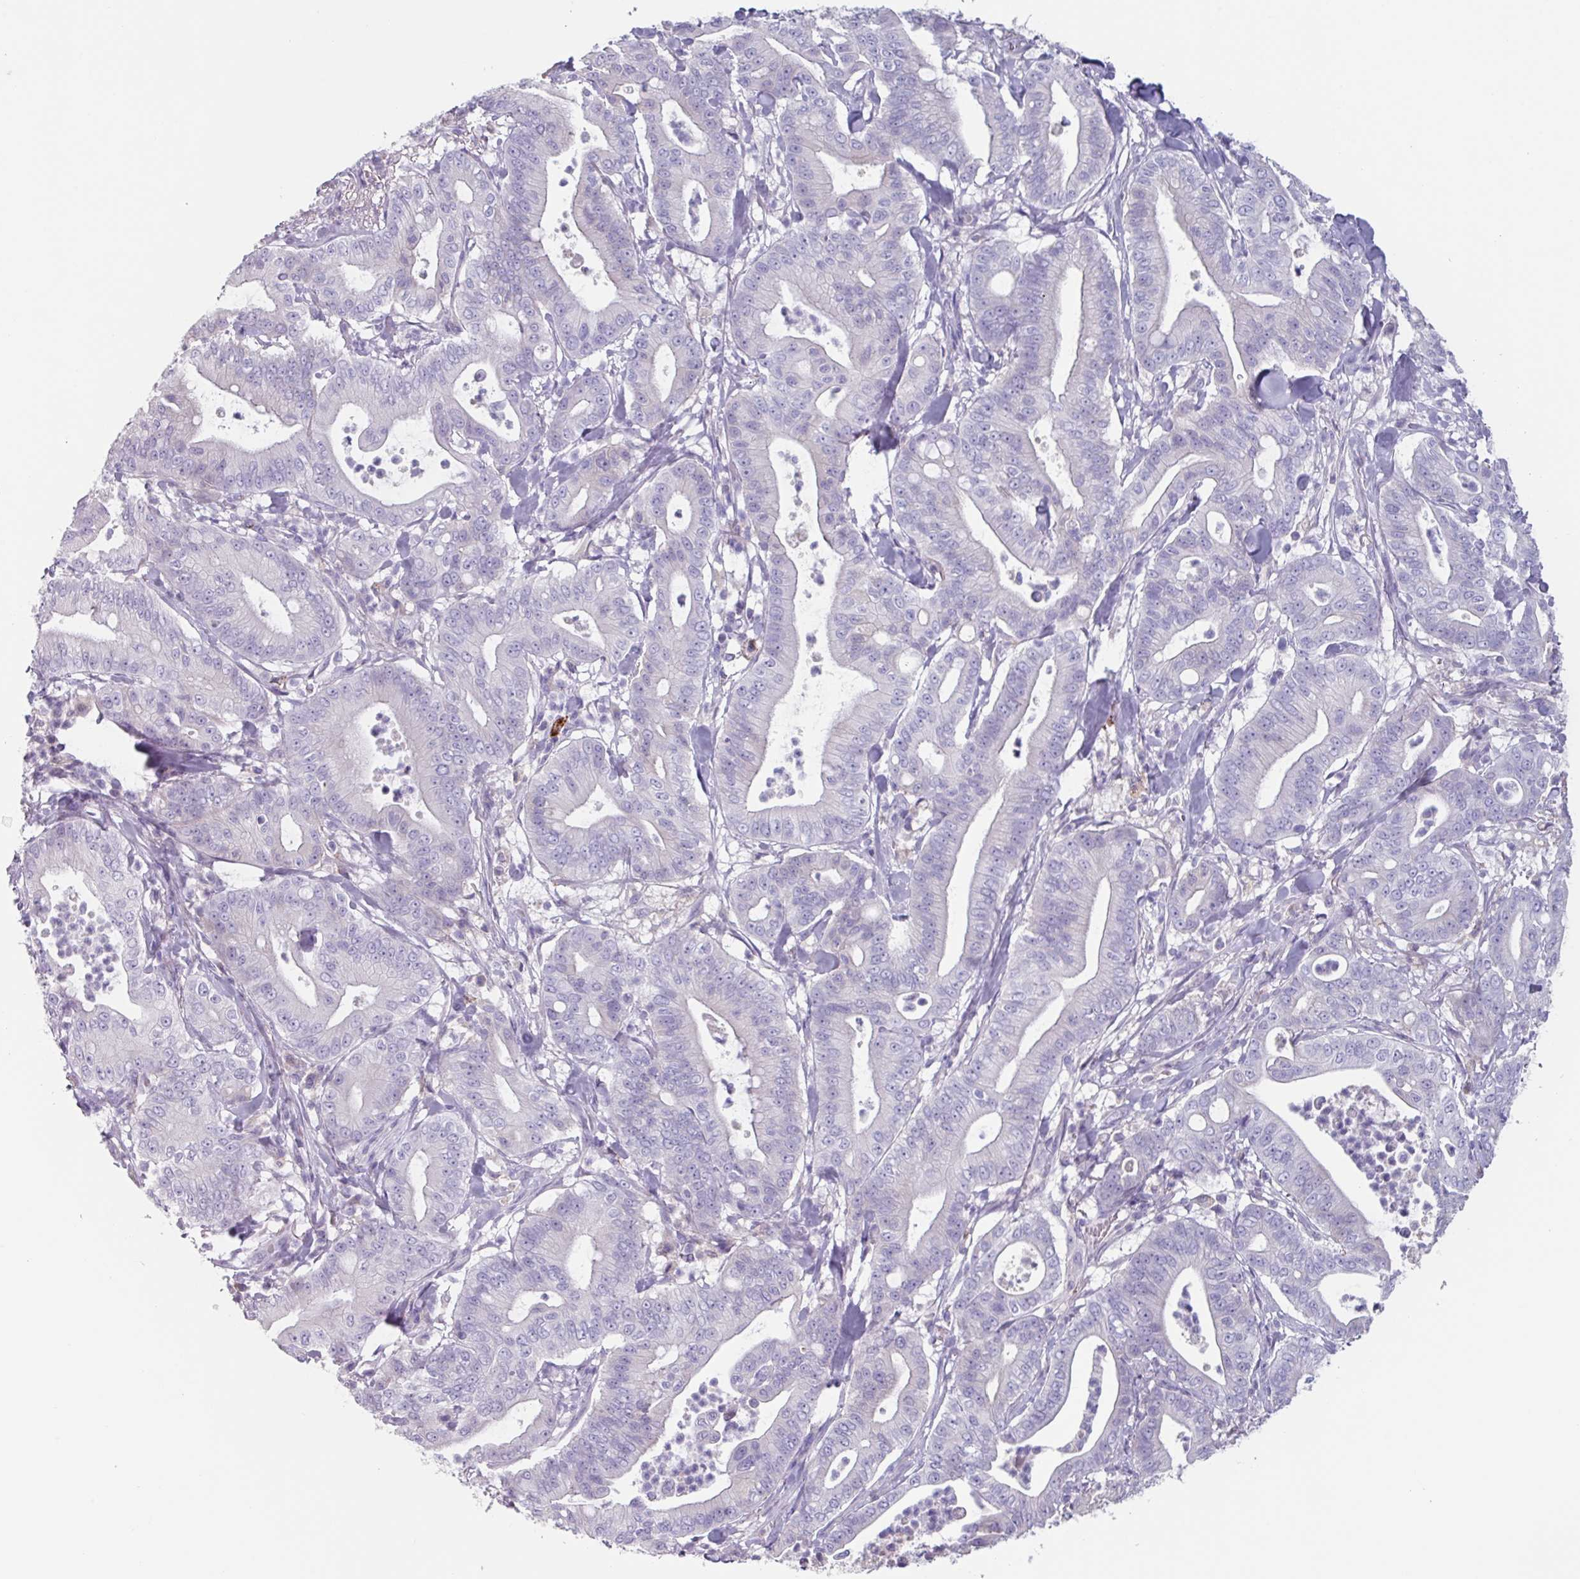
{"staining": {"intensity": "negative", "quantity": "none", "location": "none"}, "tissue": "pancreatic cancer", "cell_type": "Tumor cells", "image_type": "cancer", "snomed": [{"axis": "morphology", "description": "Adenocarcinoma, NOS"}, {"axis": "topography", "description": "Pancreas"}], "caption": "IHC image of human pancreatic cancer (adenocarcinoma) stained for a protein (brown), which exhibits no expression in tumor cells. (Stains: DAB (3,3'-diaminobenzidine) immunohistochemistry with hematoxylin counter stain, Microscopy: brightfield microscopy at high magnification).", "gene": "OR2T10", "patient": {"sex": "male", "age": 71}}